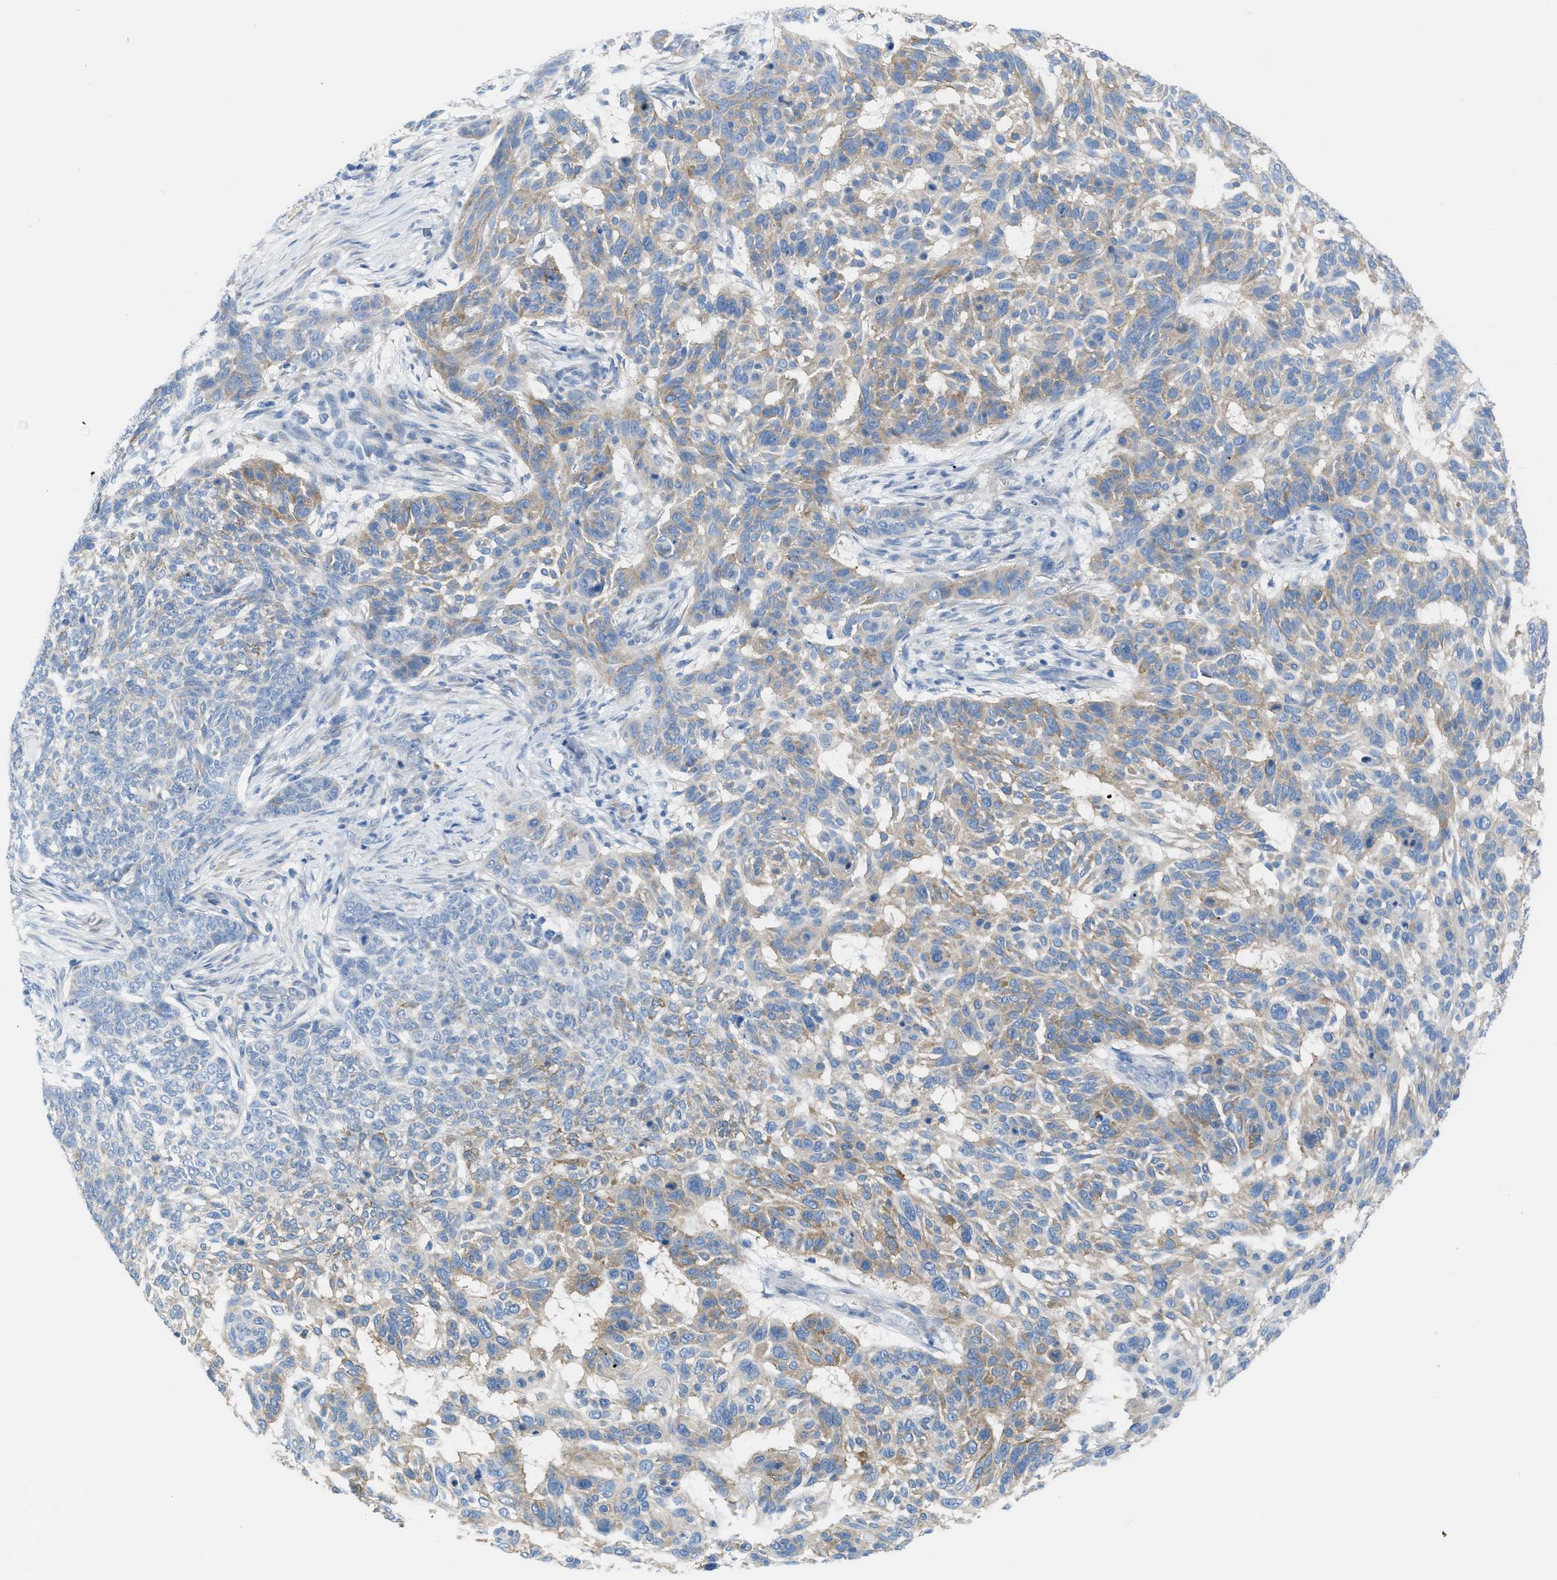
{"staining": {"intensity": "moderate", "quantity": ">75%", "location": "cytoplasmic/membranous"}, "tissue": "skin cancer", "cell_type": "Tumor cells", "image_type": "cancer", "snomed": [{"axis": "morphology", "description": "Basal cell carcinoma"}, {"axis": "topography", "description": "Skin"}], "caption": "Moderate cytoplasmic/membranous expression is seen in about >75% of tumor cells in skin cancer (basal cell carcinoma). (DAB (3,3'-diaminobenzidine) IHC with brightfield microscopy, high magnification).", "gene": "ASGR1", "patient": {"sex": "male", "age": 85}}